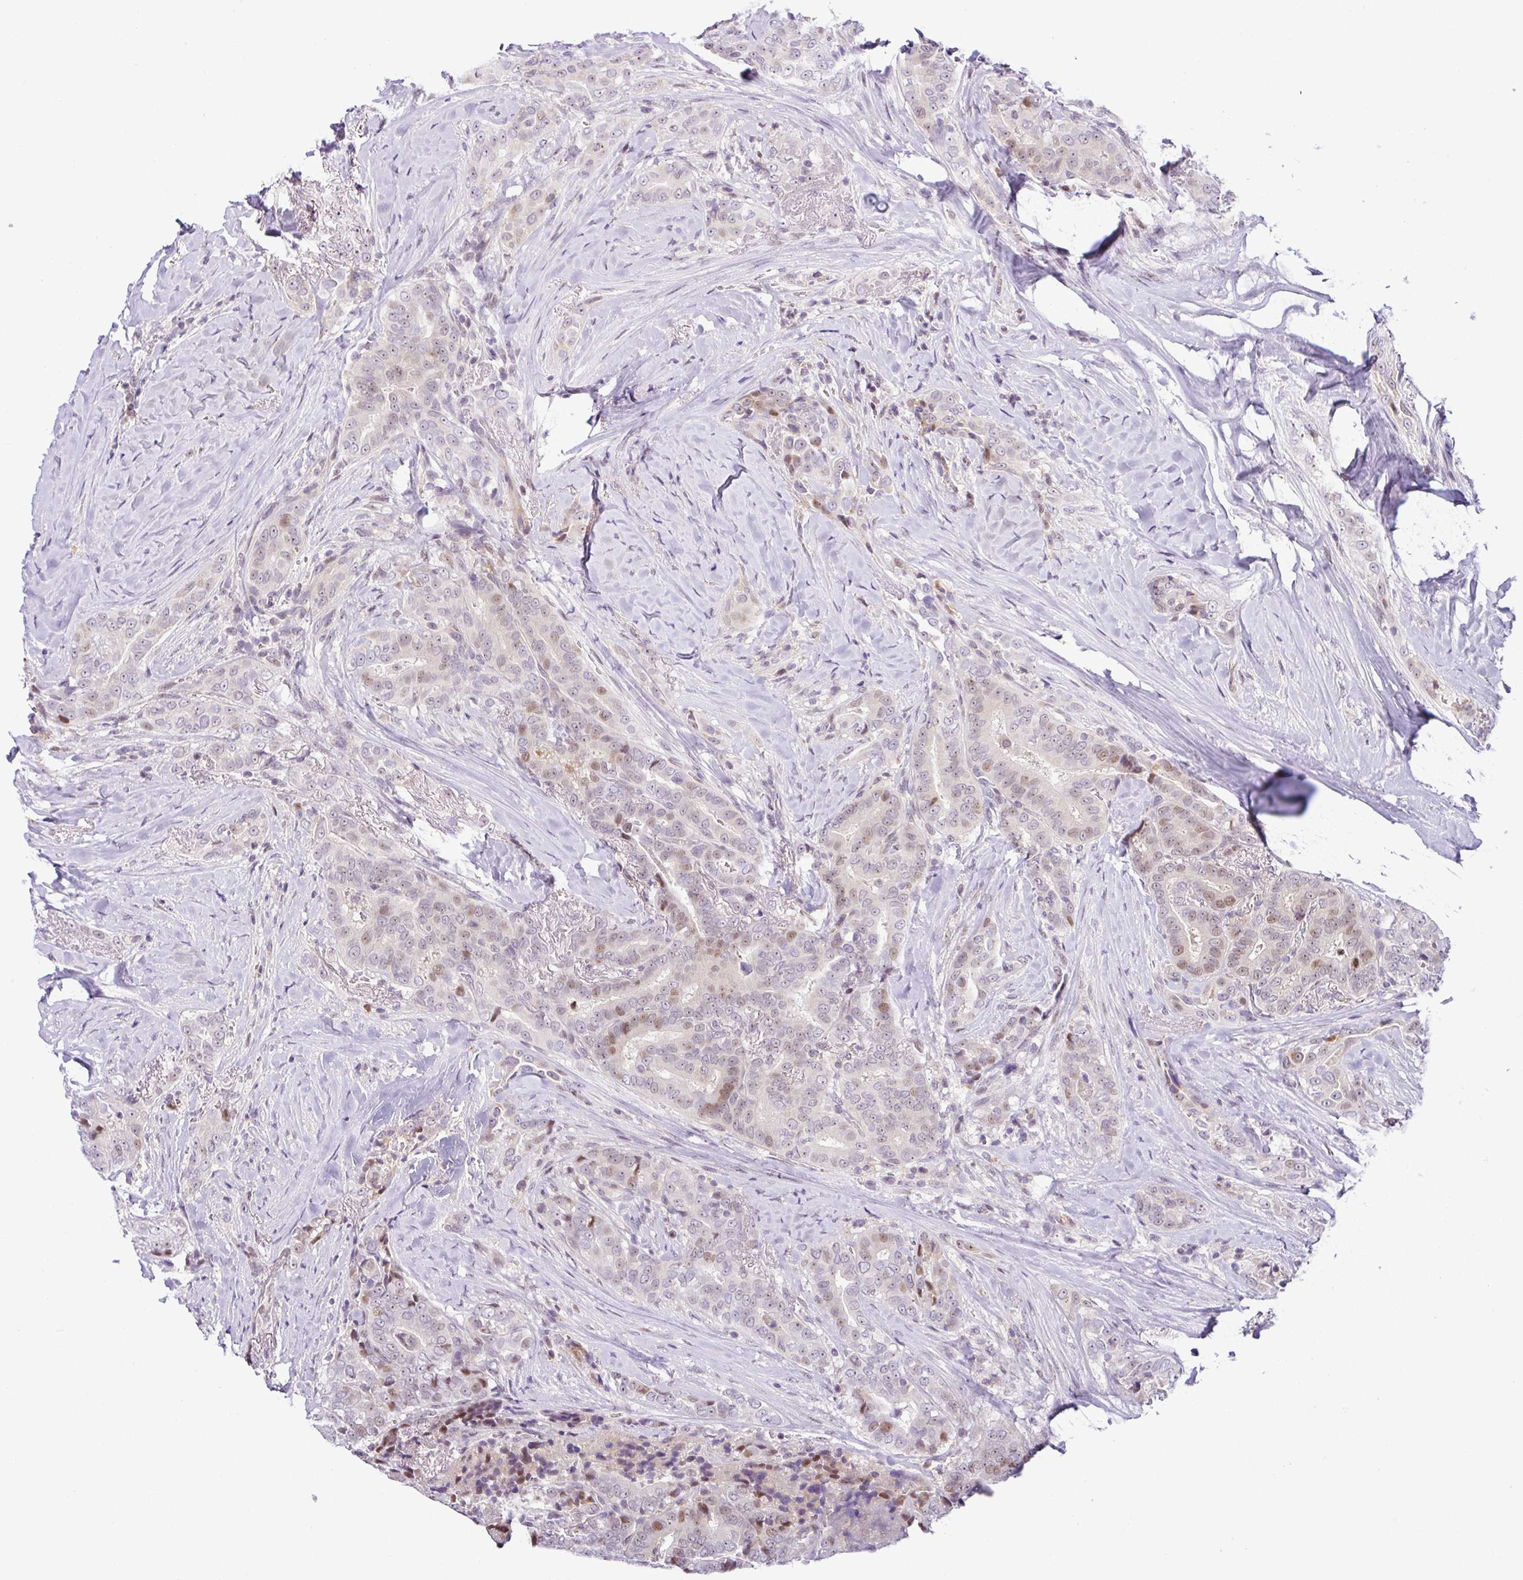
{"staining": {"intensity": "moderate", "quantity": "25%-75%", "location": "nuclear"}, "tissue": "thyroid cancer", "cell_type": "Tumor cells", "image_type": "cancer", "snomed": [{"axis": "morphology", "description": "Papillary adenocarcinoma, NOS"}, {"axis": "topography", "description": "Thyroid gland"}], "caption": "Brown immunohistochemical staining in human thyroid cancer (papillary adenocarcinoma) displays moderate nuclear positivity in approximately 25%-75% of tumor cells. The protein is shown in brown color, while the nuclei are stained blue.", "gene": "NDUFB2", "patient": {"sex": "male", "age": 61}}